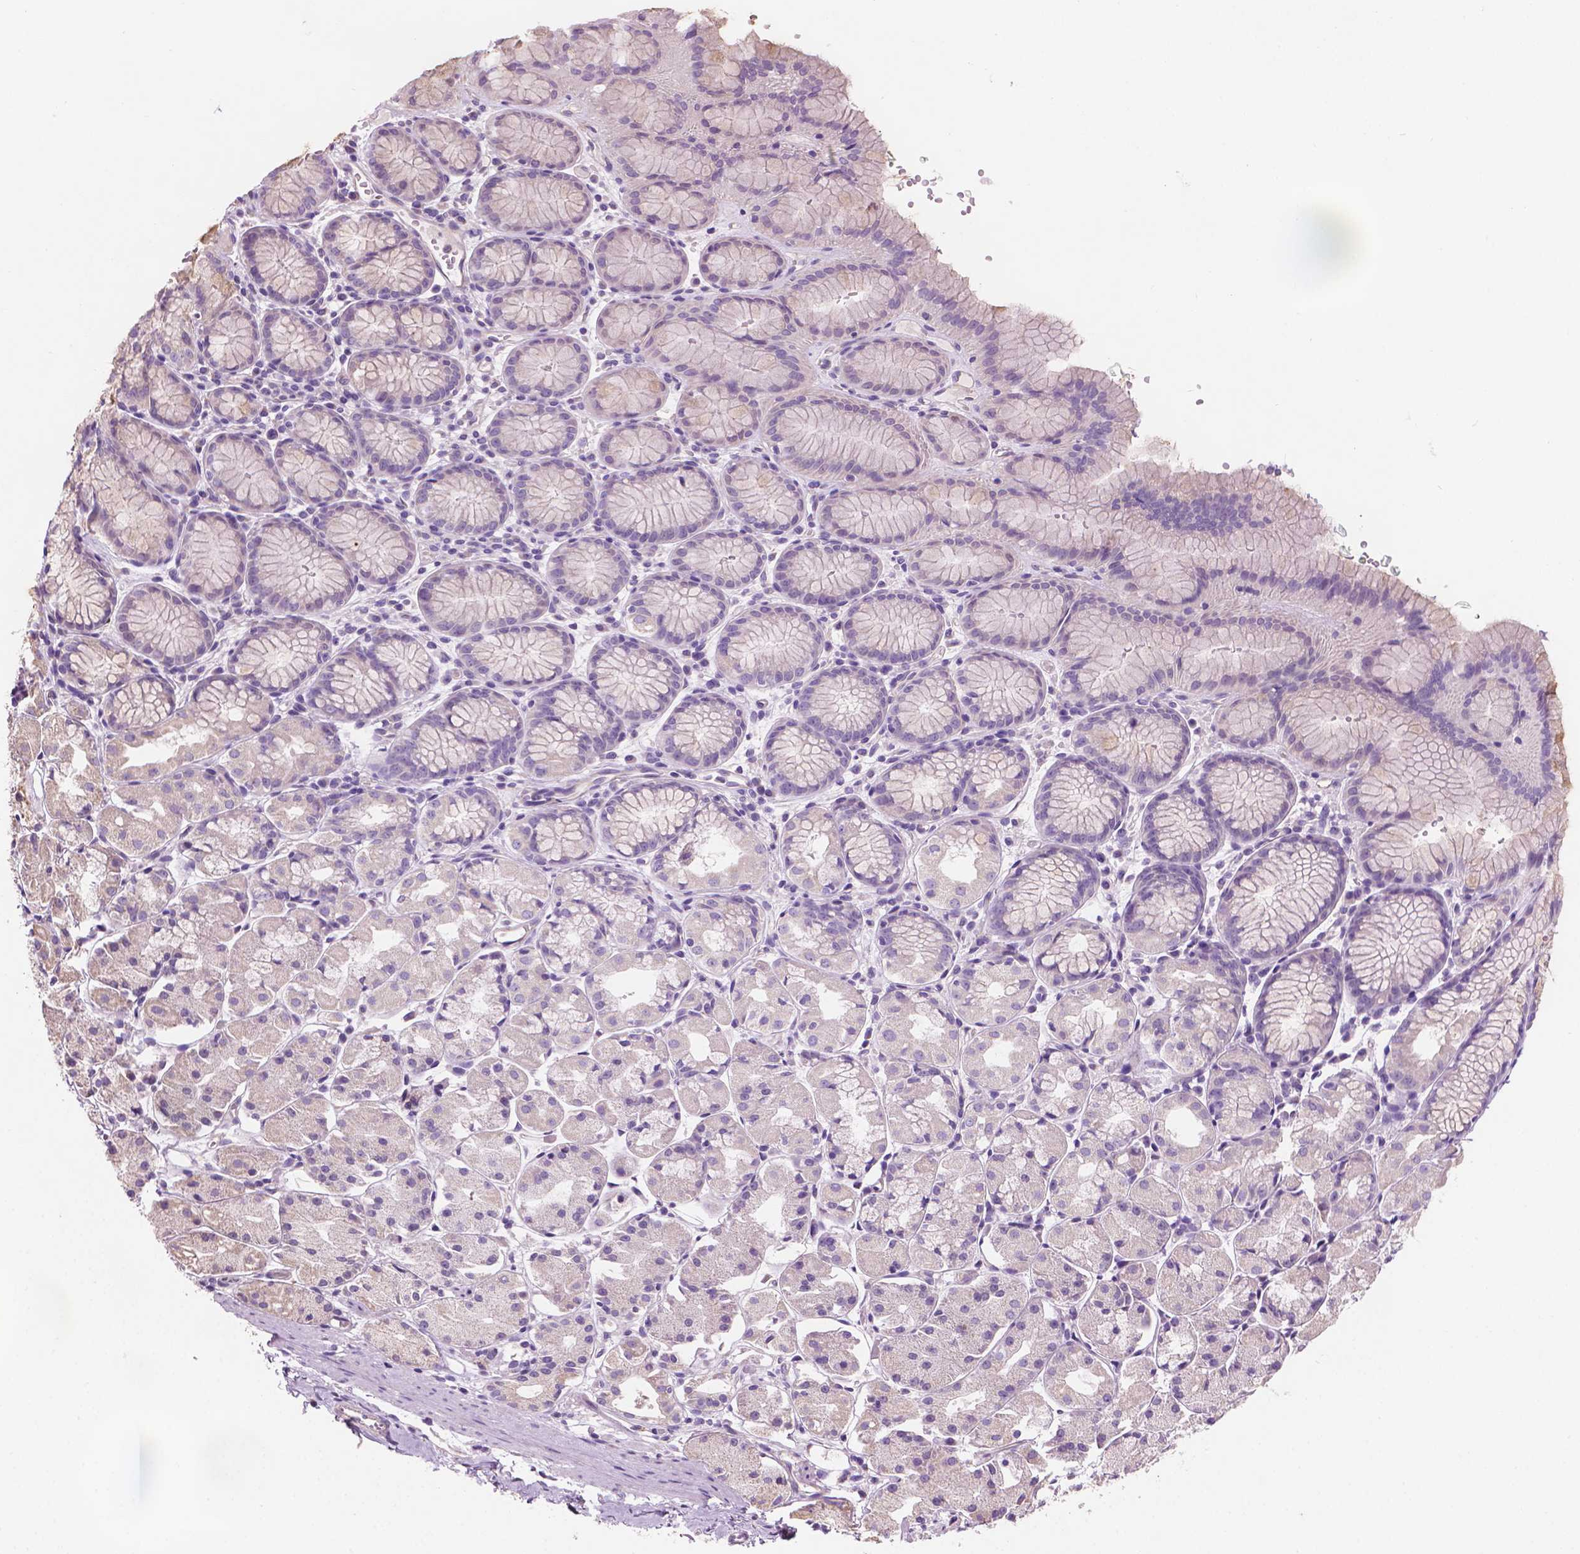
{"staining": {"intensity": "negative", "quantity": "none", "location": "none"}, "tissue": "stomach", "cell_type": "Glandular cells", "image_type": "normal", "snomed": [{"axis": "morphology", "description": "Normal tissue, NOS"}, {"axis": "topography", "description": "Stomach, upper"}], "caption": "Glandular cells are negative for protein expression in normal human stomach. (Brightfield microscopy of DAB (3,3'-diaminobenzidine) immunohistochemistry (IHC) at high magnification).", "gene": "TTC29", "patient": {"sex": "male", "age": 47}}